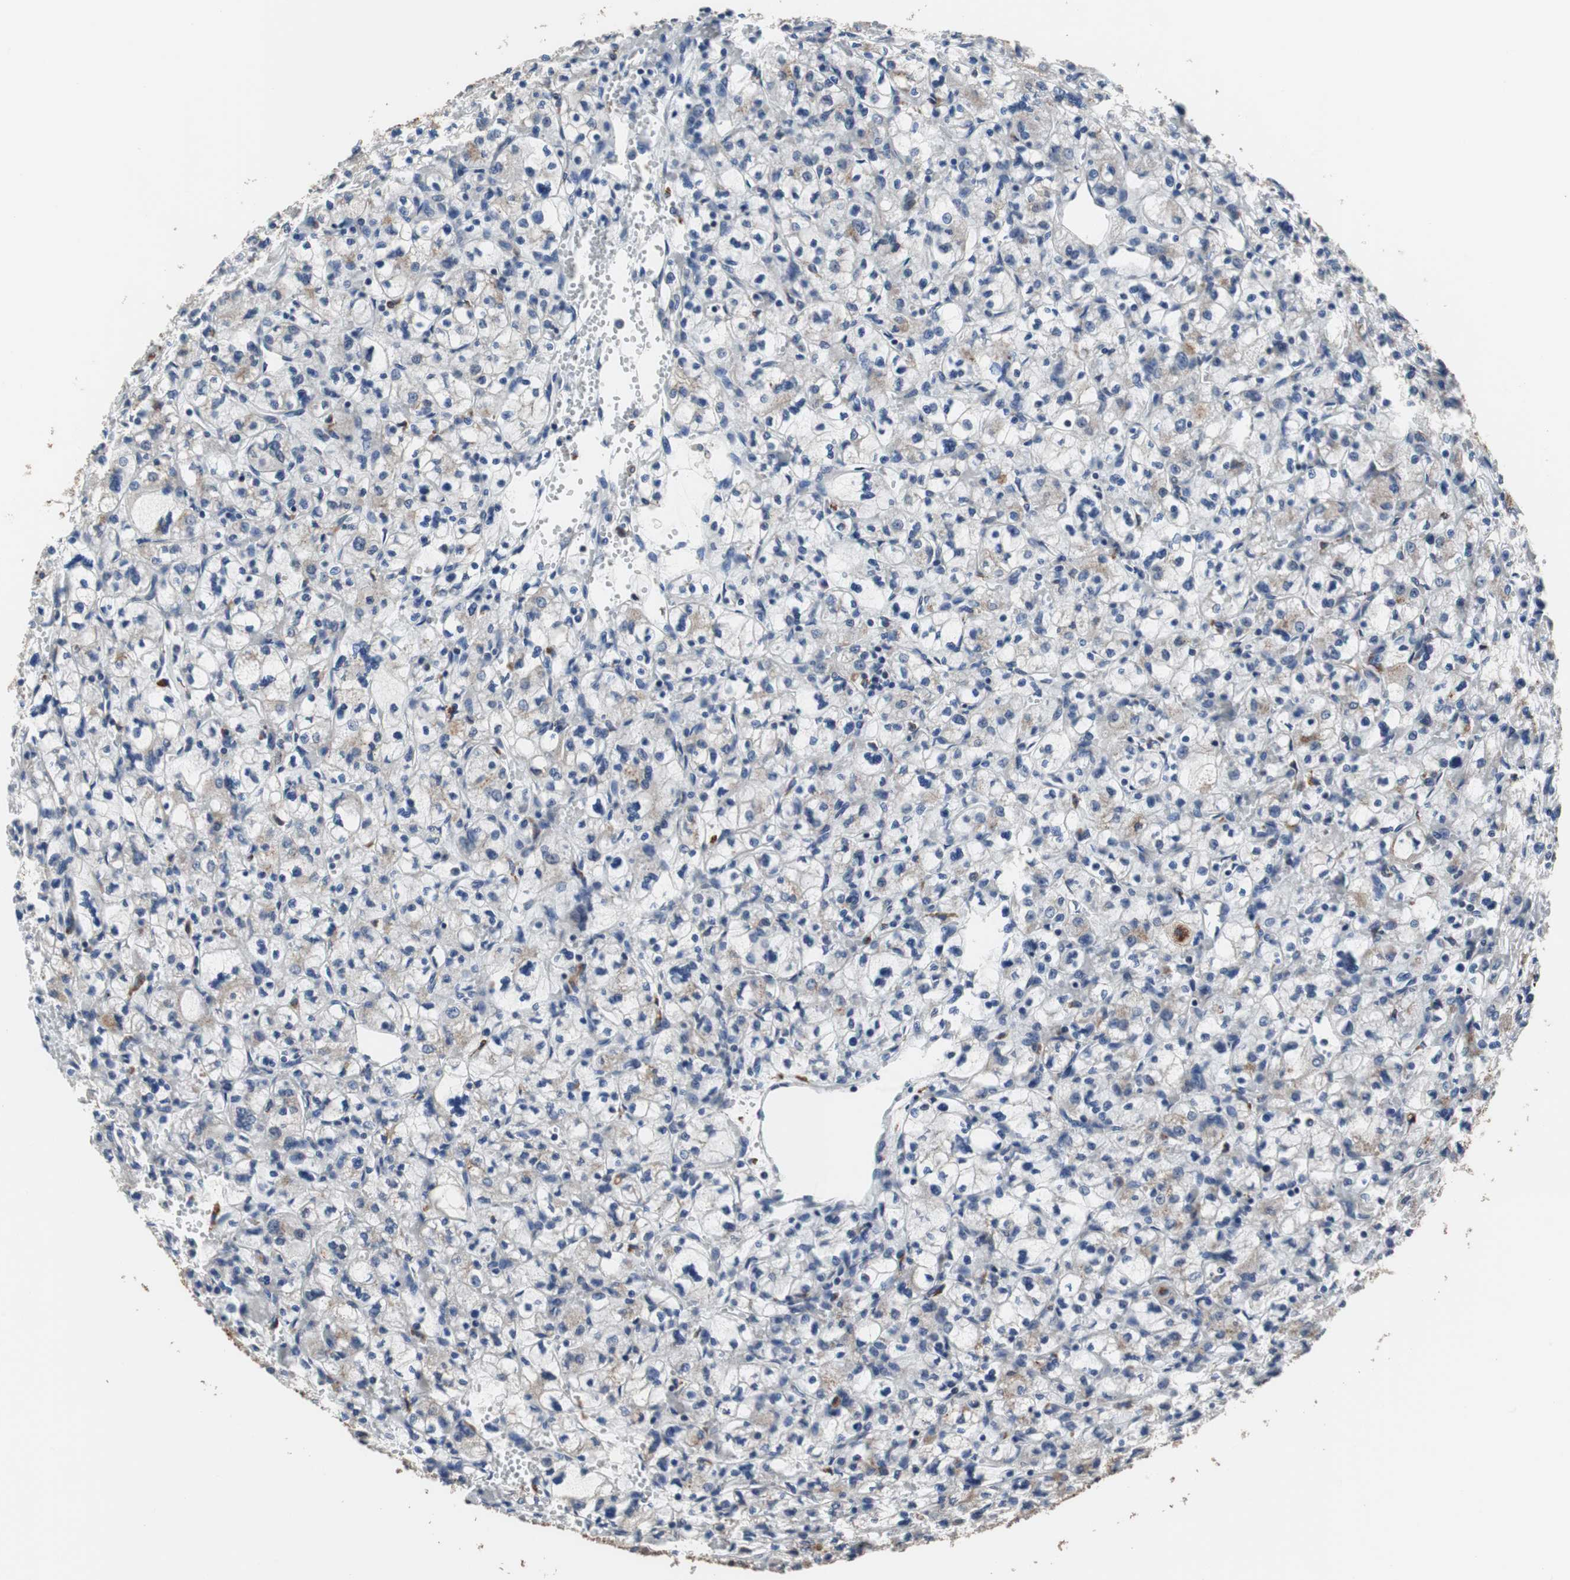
{"staining": {"intensity": "moderate", "quantity": "<25%", "location": "cytoplasmic/membranous"}, "tissue": "renal cancer", "cell_type": "Tumor cells", "image_type": "cancer", "snomed": [{"axis": "morphology", "description": "Adenocarcinoma, NOS"}, {"axis": "topography", "description": "Kidney"}], "caption": "A low amount of moderate cytoplasmic/membranous positivity is appreciated in approximately <25% of tumor cells in renal adenocarcinoma tissue.", "gene": "USP10", "patient": {"sex": "female", "age": 83}}